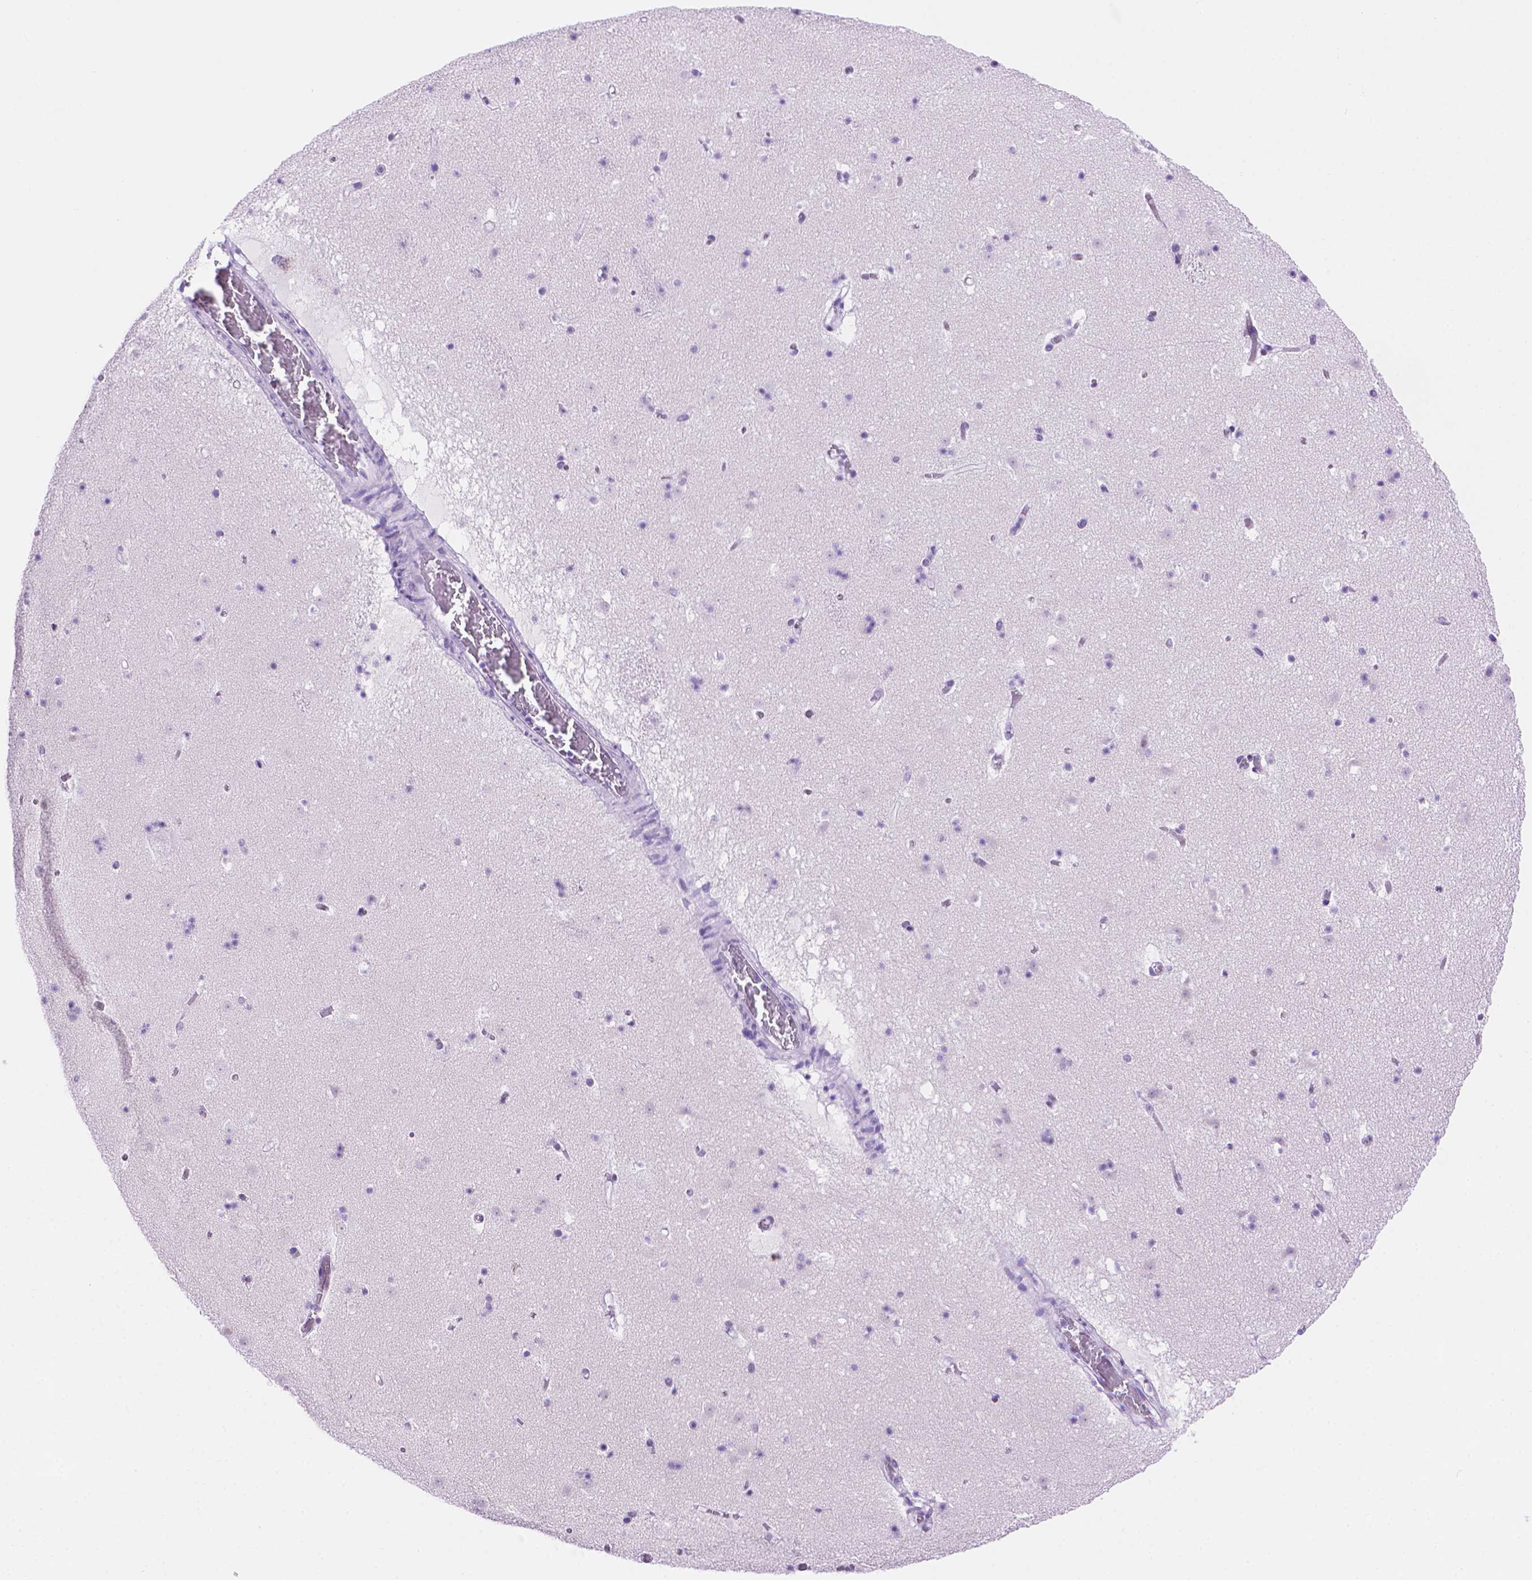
{"staining": {"intensity": "moderate", "quantity": "<25%", "location": "nuclear"}, "tissue": "caudate", "cell_type": "Glial cells", "image_type": "normal", "snomed": [{"axis": "morphology", "description": "Normal tissue, NOS"}, {"axis": "topography", "description": "Lateral ventricle wall"}], "caption": "Protein staining displays moderate nuclear staining in about <25% of glial cells in benign caudate. (Brightfield microscopy of DAB IHC at high magnification).", "gene": "RPA4", "patient": {"sex": "female", "age": 42}}